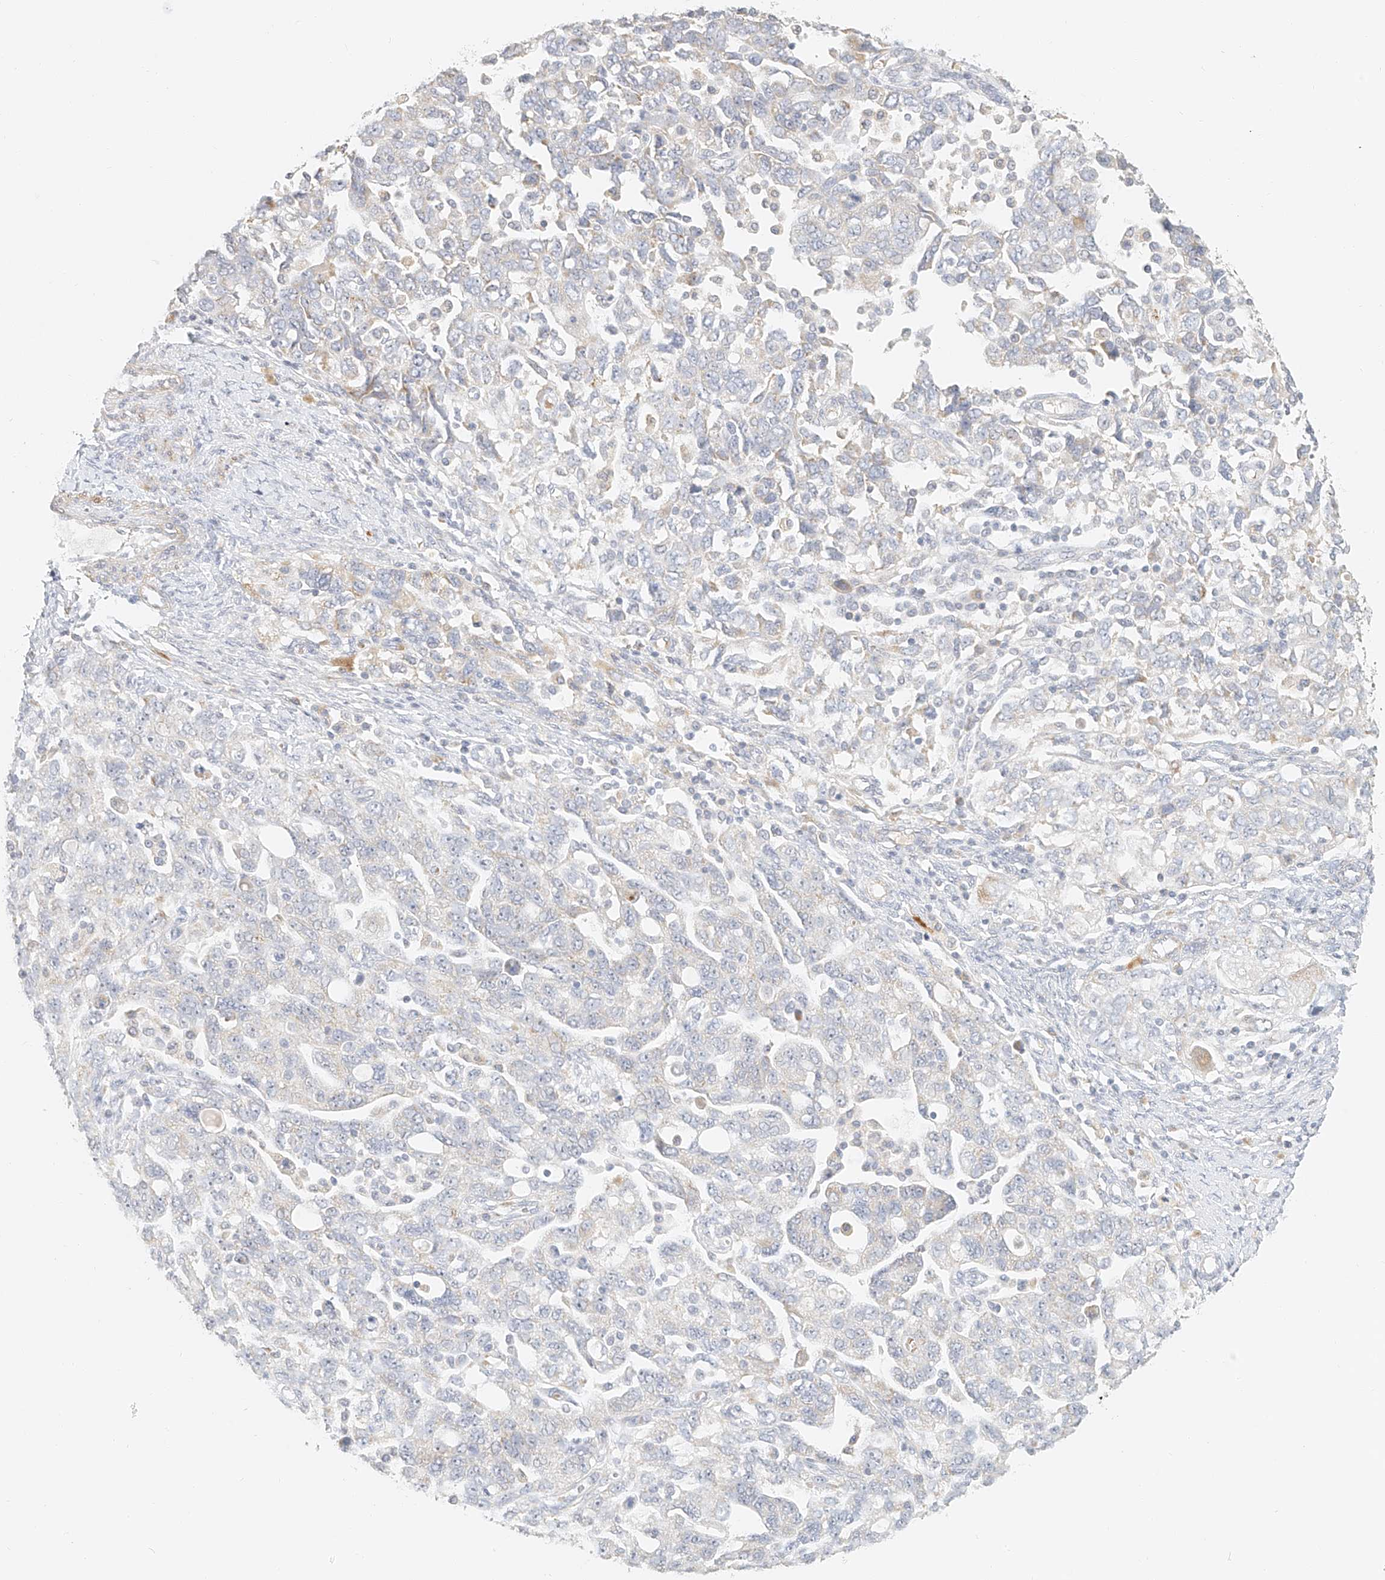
{"staining": {"intensity": "negative", "quantity": "none", "location": "none"}, "tissue": "ovarian cancer", "cell_type": "Tumor cells", "image_type": "cancer", "snomed": [{"axis": "morphology", "description": "Carcinoma, NOS"}, {"axis": "morphology", "description": "Cystadenocarcinoma, serous, NOS"}, {"axis": "topography", "description": "Ovary"}], "caption": "The IHC histopathology image has no significant positivity in tumor cells of serous cystadenocarcinoma (ovarian) tissue.", "gene": "CXorf58", "patient": {"sex": "female", "age": 69}}